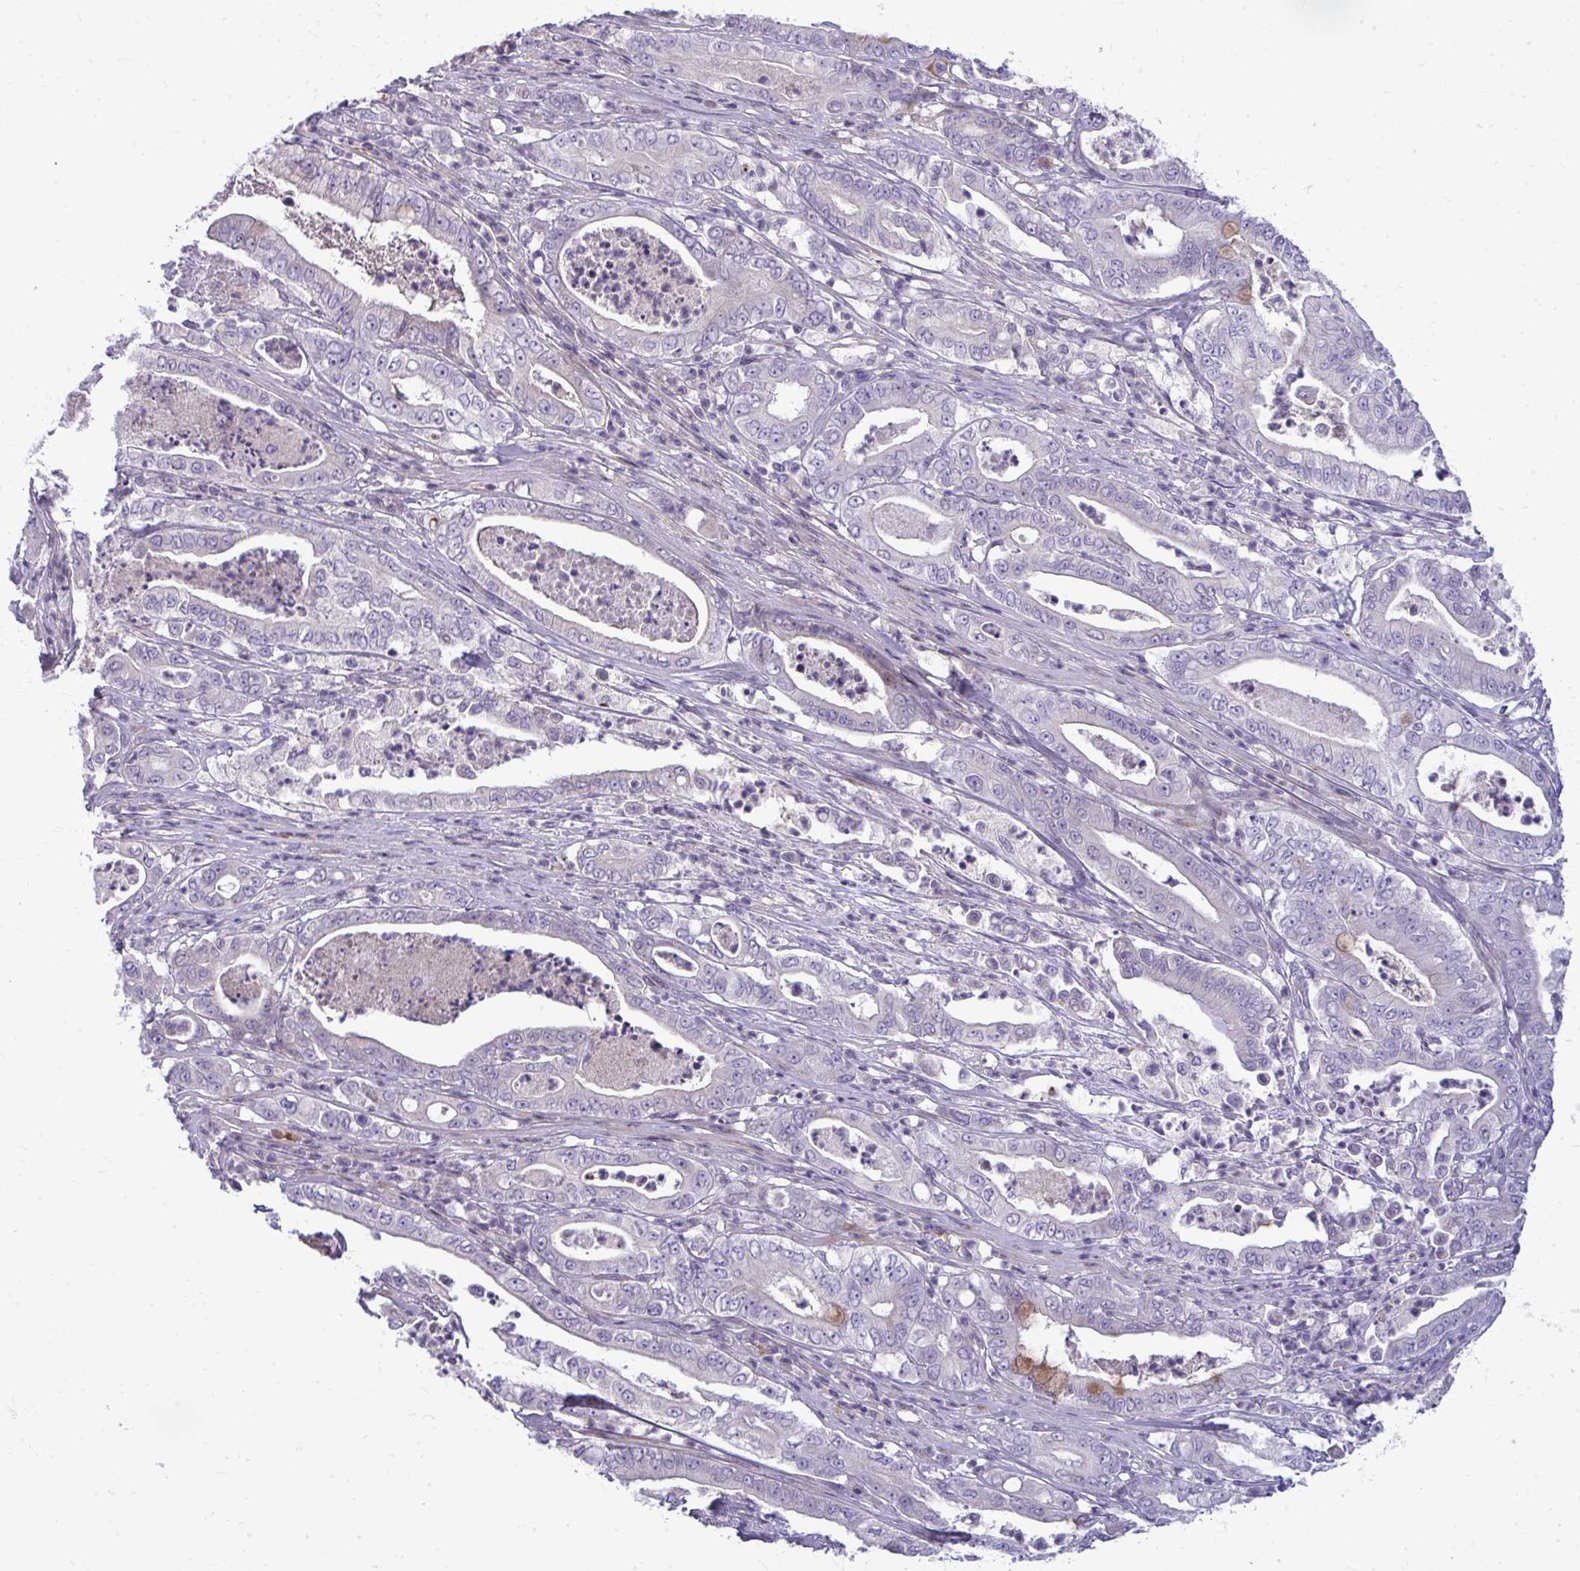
{"staining": {"intensity": "weak", "quantity": "<25%", "location": "cytoplasmic/membranous"}, "tissue": "pancreatic cancer", "cell_type": "Tumor cells", "image_type": "cancer", "snomed": [{"axis": "morphology", "description": "Adenocarcinoma, NOS"}, {"axis": "topography", "description": "Pancreas"}], "caption": "An image of pancreatic adenocarcinoma stained for a protein displays no brown staining in tumor cells. (Brightfield microscopy of DAB immunohistochemistry at high magnification).", "gene": "SLC14A1", "patient": {"sex": "male", "age": 71}}